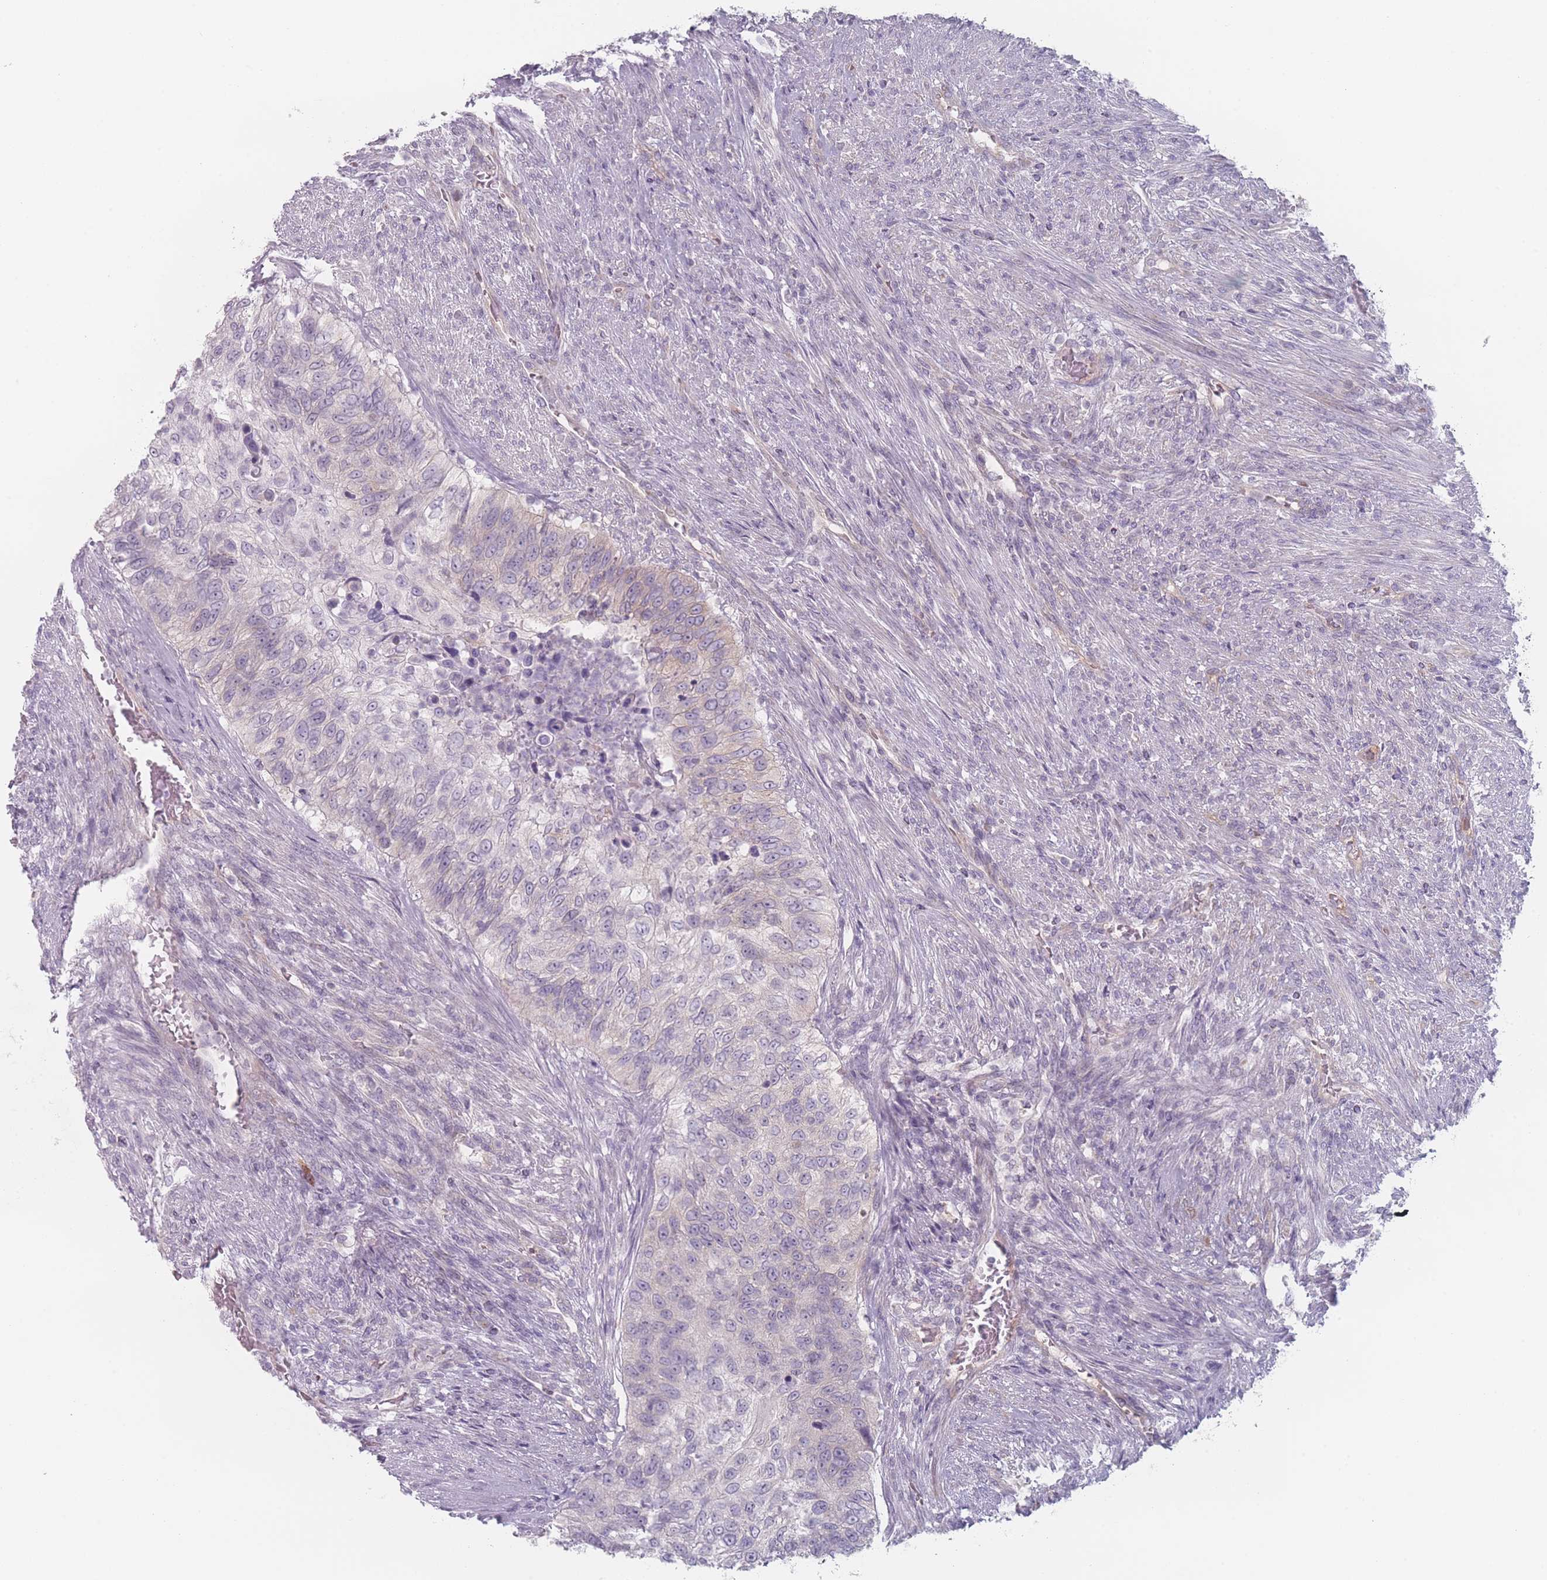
{"staining": {"intensity": "negative", "quantity": "none", "location": "none"}, "tissue": "urothelial cancer", "cell_type": "Tumor cells", "image_type": "cancer", "snomed": [{"axis": "morphology", "description": "Urothelial carcinoma, High grade"}, {"axis": "topography", "description": "Urinary bladder"}], "caption": "A micrograph of human urothelial cancer is negative for staining in tumor cells.", "gene": "RNF4", "patient": {"sex": "female", "age": 60}}